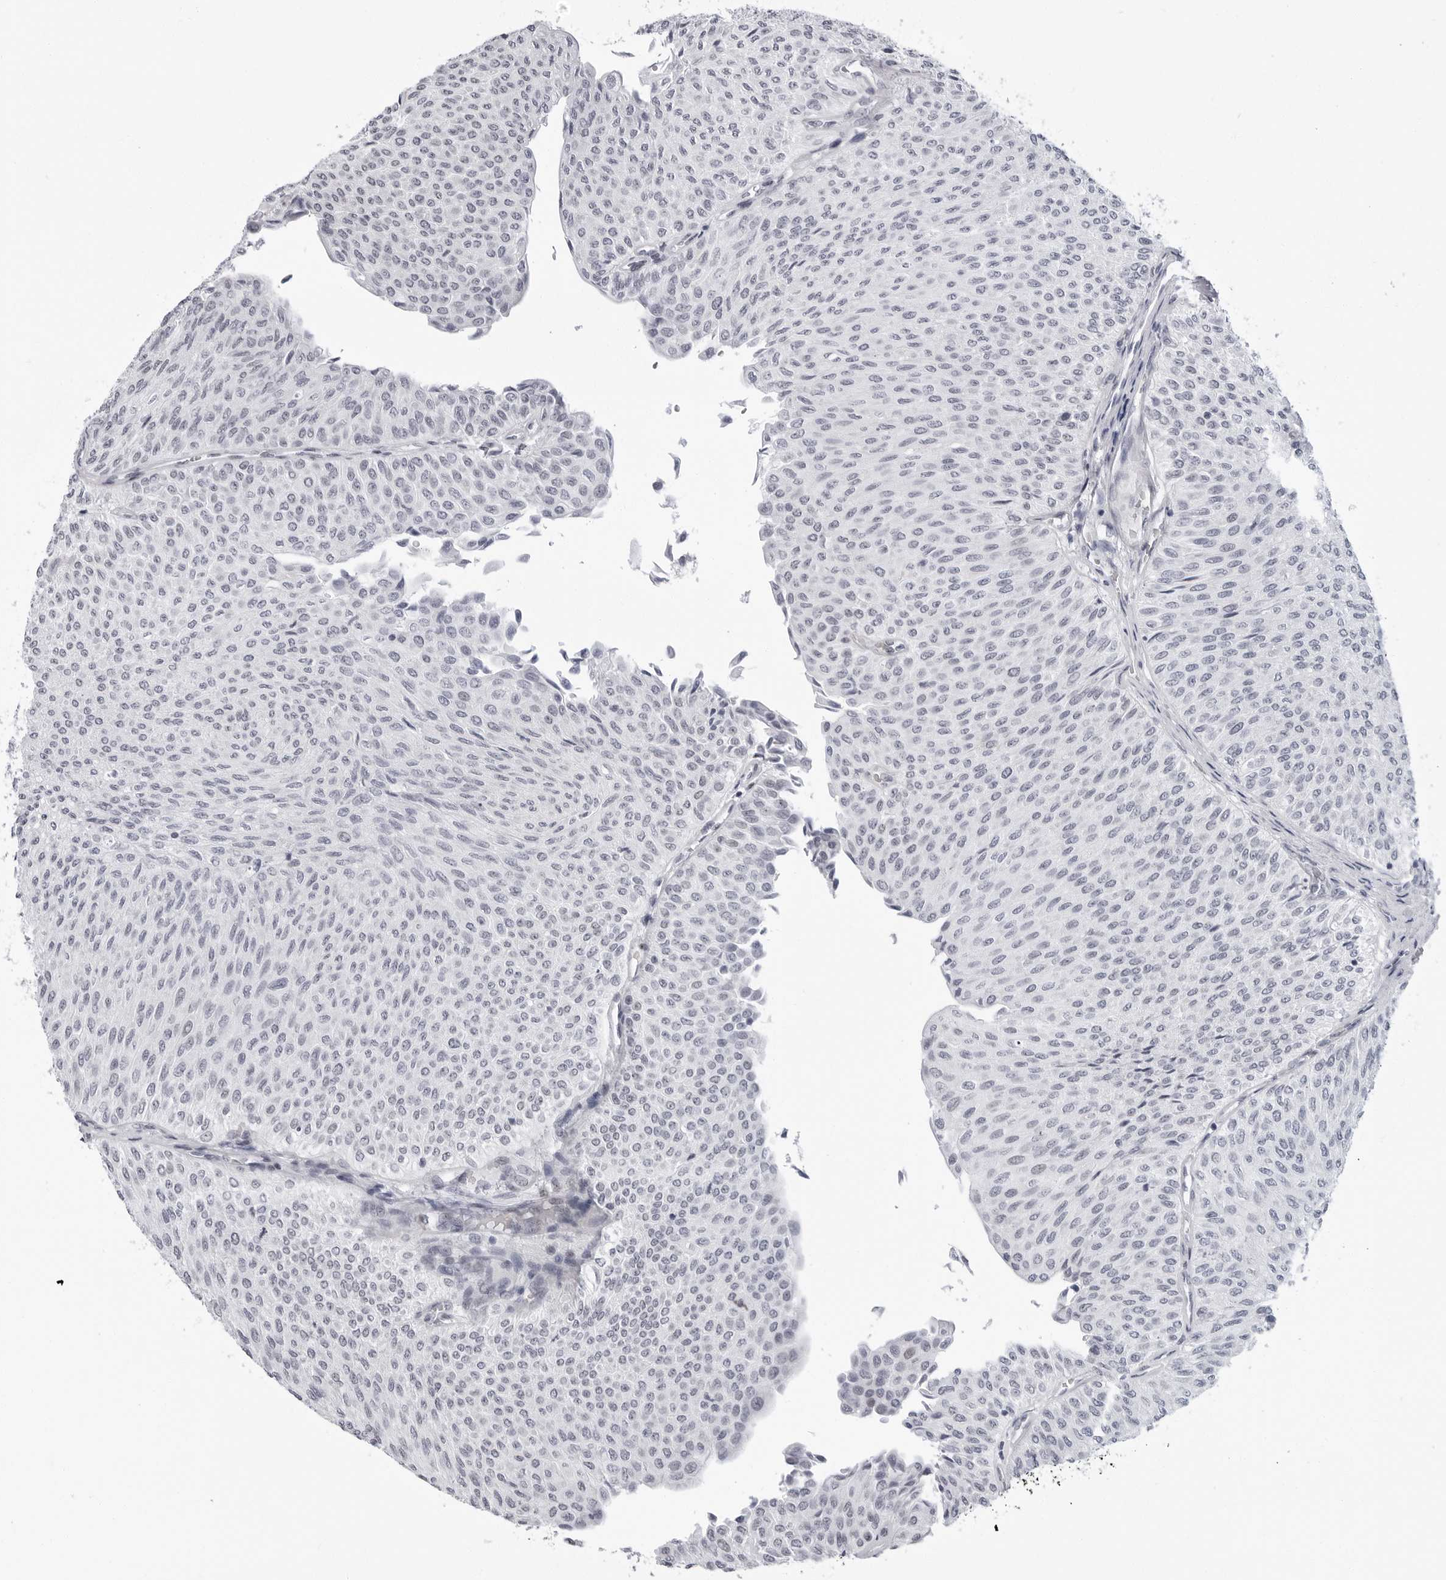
{"staining": {"intensity": "negative", "quantity": "none", "location": "none"}, "tissue": "urothelial cancer", "cell_type": "Tumor cells", "image_type": "cancer", "snomed": [{"axis": "morphology", "description": "Urothelial carcinoma, Low grade"}, {"axis": "topography", "description": "Urinary bladder"}], "caption": "There is no significant positivity in tumor cells of low-grade urothelial carcinoma.", "gene": "VEZF1", "patient": {"sex": "male", "age": 78}}